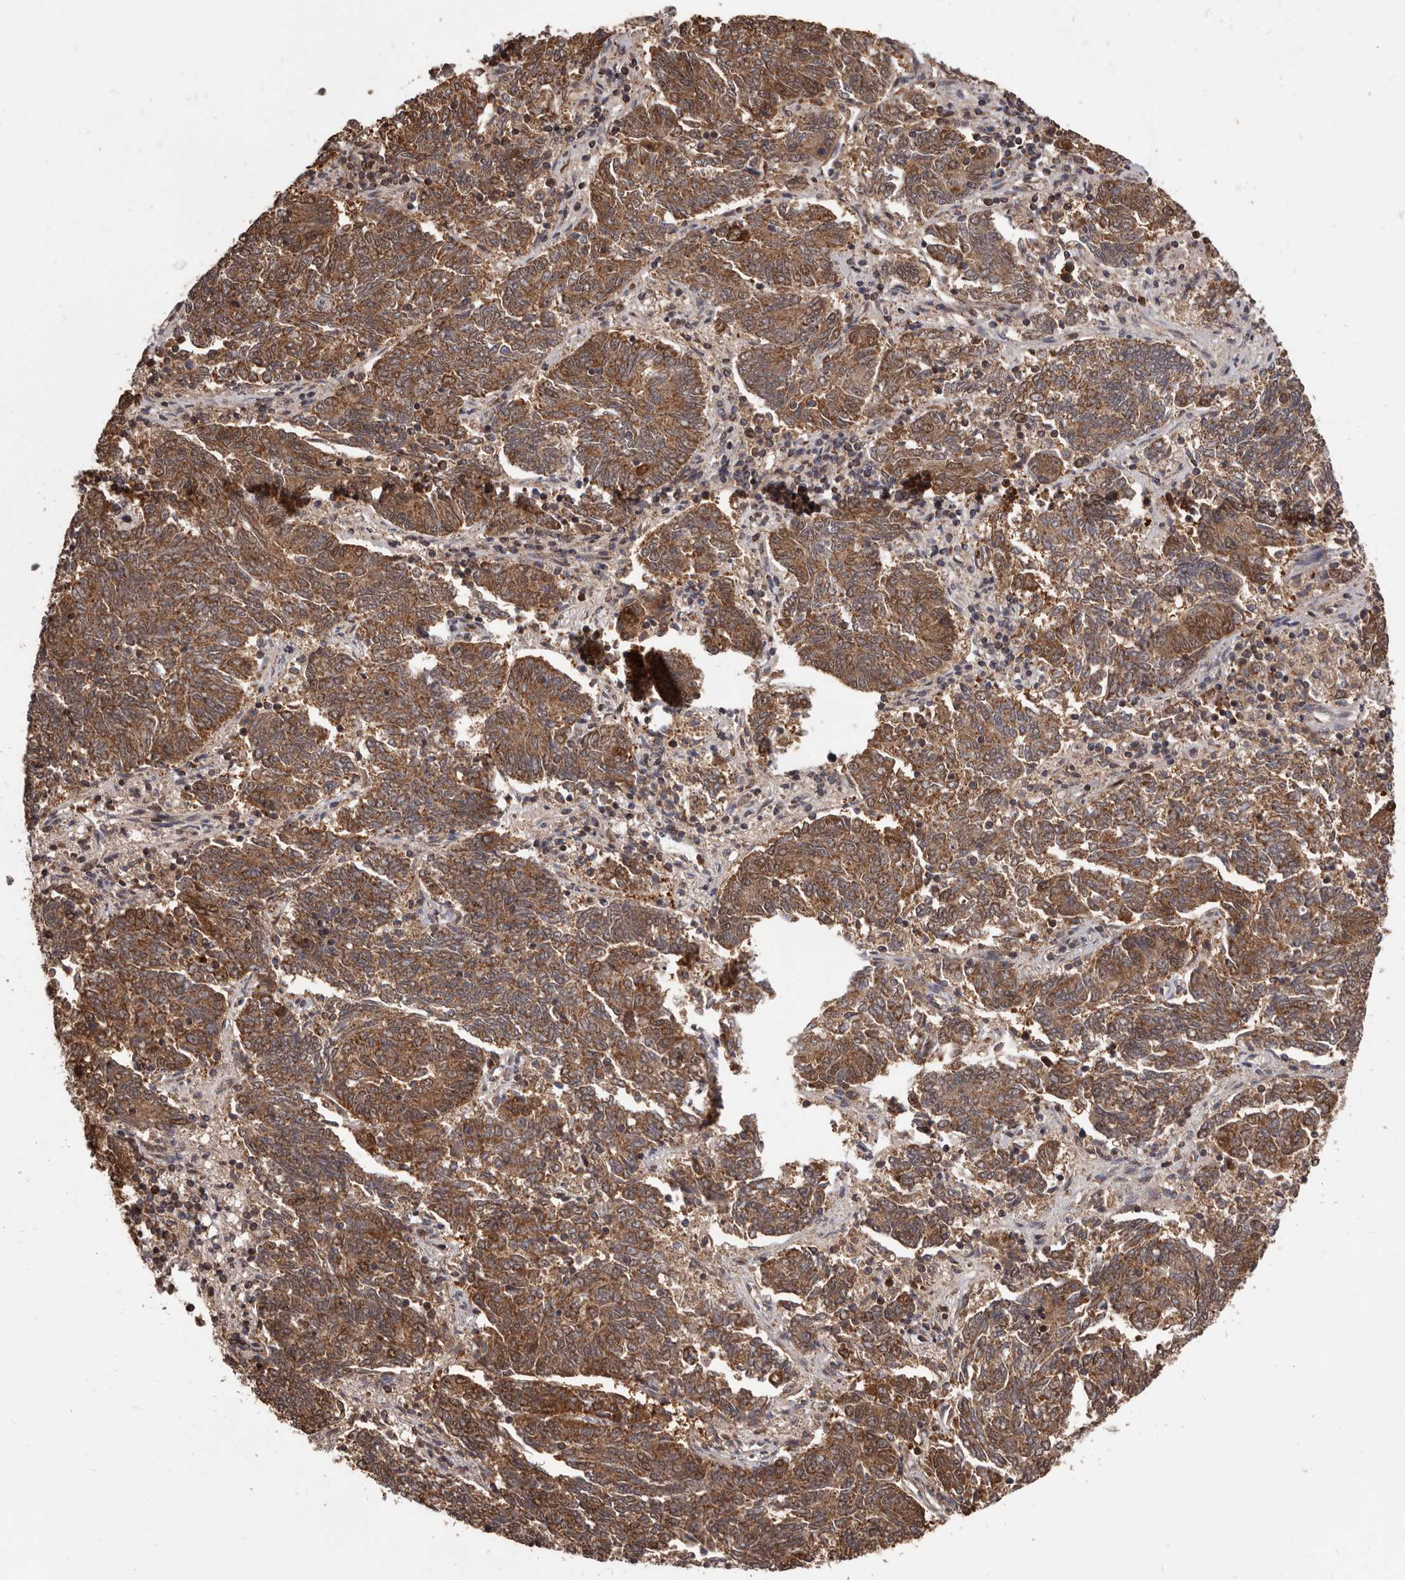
{"staining": {"intensity": "moderate", "quantity": ">75%", "location": "cytoplasmic/membranous"}, "tissue": "endometrial cancer", "cell_type": "Tumor cells", "image_type": "cancer", "snomed": [{"axis": "morphology", "description": "Adenocarcinoma, NOS"}, {"axis": "topography", "description": "Endometrium"}], "caption": "Immunohistochemistry of human adenocarcinoma (endometrial) displays medium levels of moderate cytoplasmic/membranous expression in about >75% of tumor cells. (Stains: DAB (3,3'-diaminobenzidine) in brown, nuclei in blue, Microscopy: brightfield microscopy at high magnification).", "gene": "MAP3K14", "patient": {"sex": "female", "age": 80}}